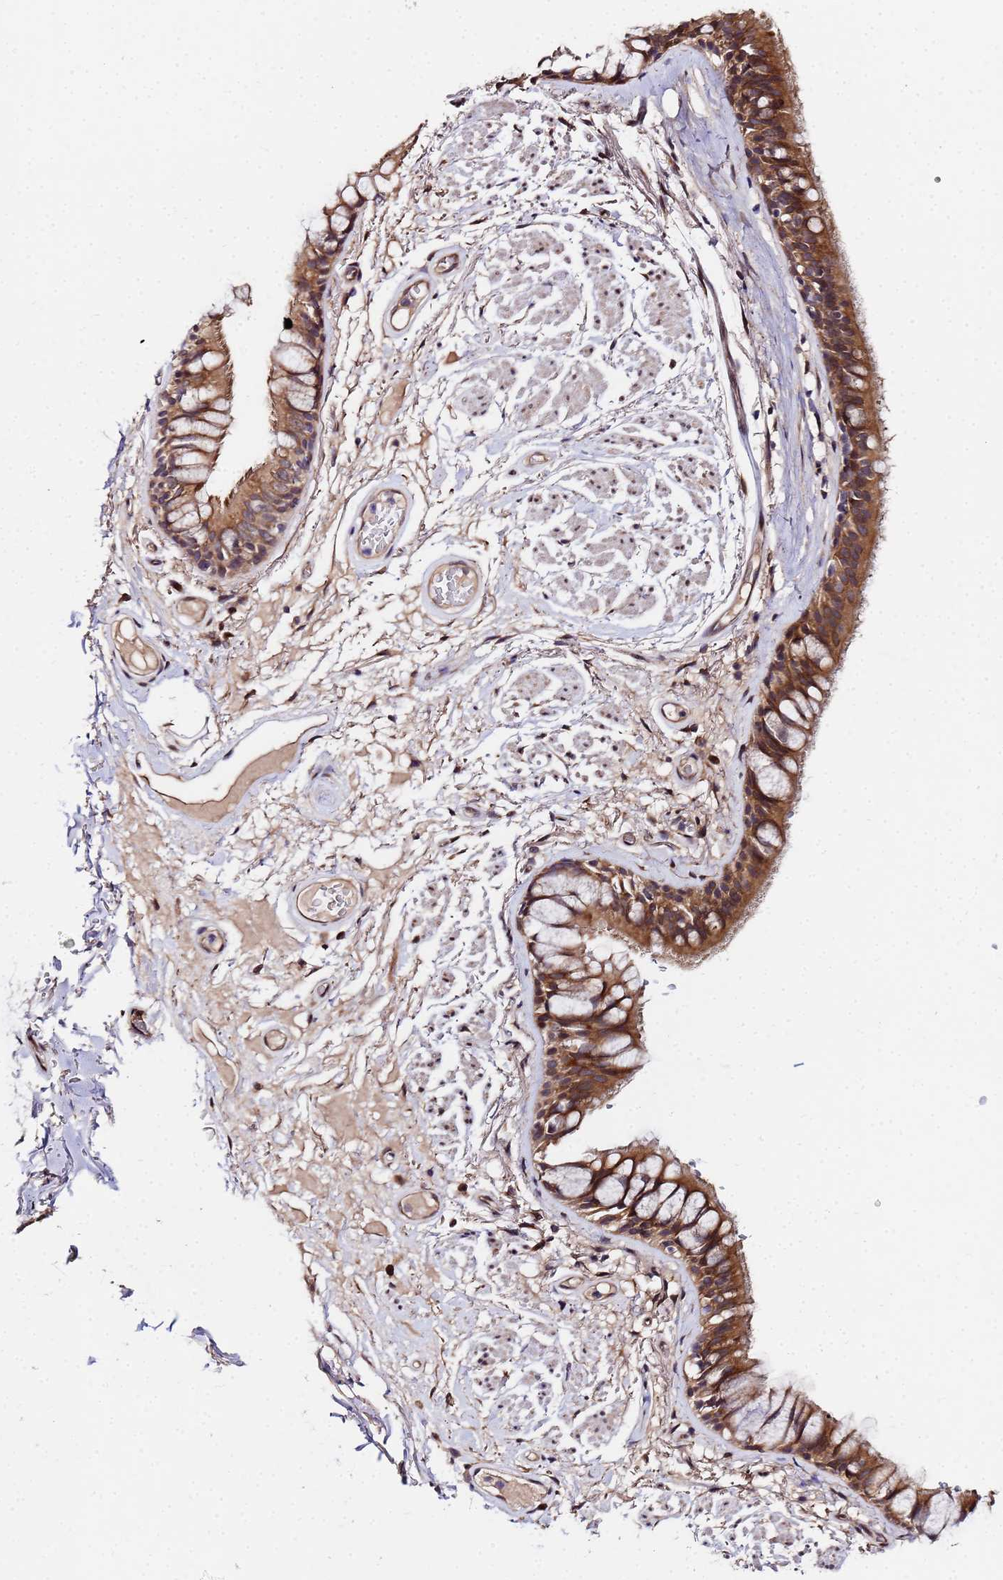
{"staining": {"intensity": "moderate", "quantity": ">75%", "location": "cytoplasmic/membranous"}, "tissue": "bronchus", "cell_type": "Respiratory epithelial cells", "image_type": "normal", "snomed": [{"axis": "morphology", "description": "Normal tissue, NOS"}, {"axis": "topography", "description": "Bronchus"}], "caption": "DAB immunohistochemical staining of normal bronchus demonstrates moderate cytoplasmic/membranous protein staining in about >75% of respiratory epithelial cells. (brown staining indicates protein expression, while blue staining denotes nuclei).", "gene": "UNC93B1", "patient": {"sex": "male", "age": 70}}